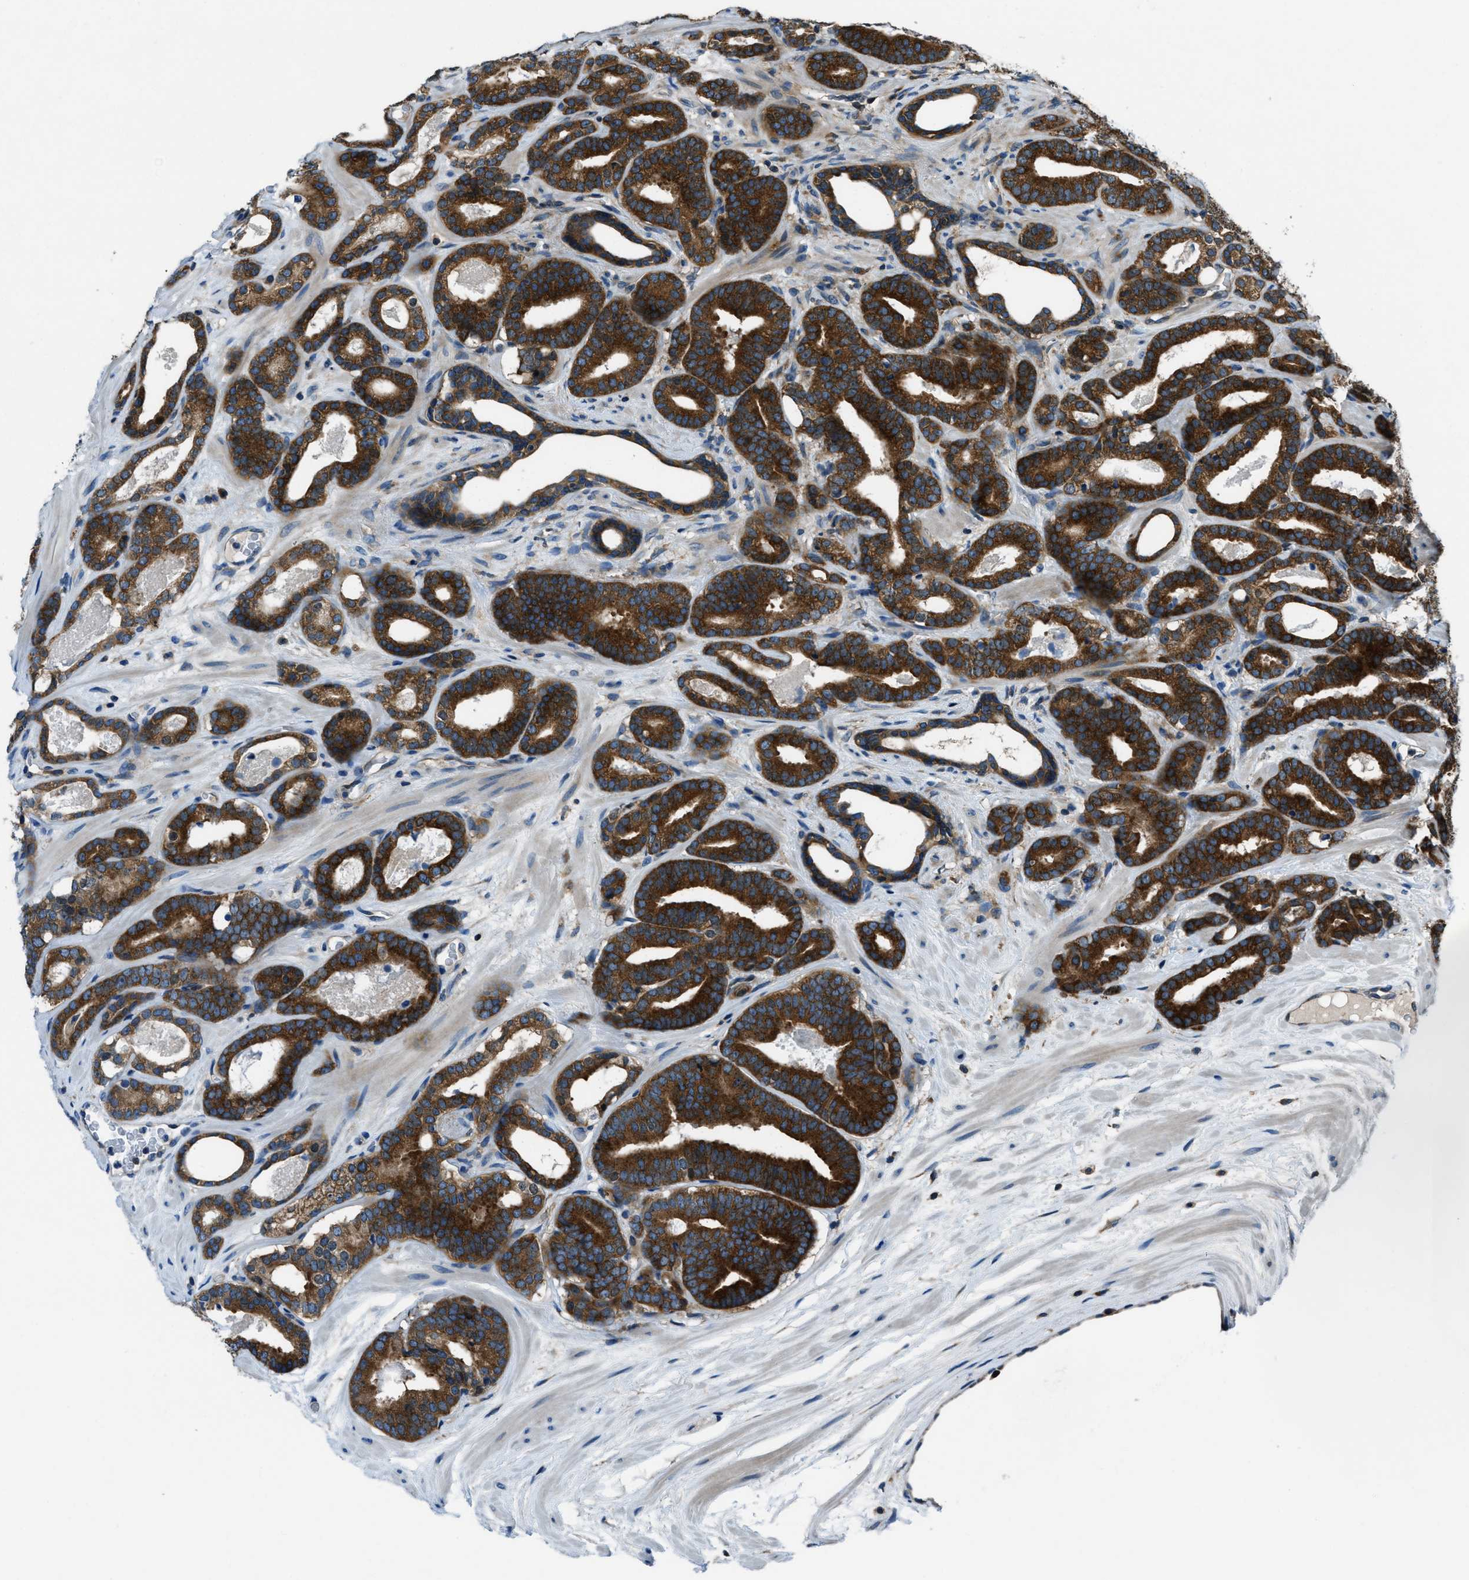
{"staining": {"intensity": "strong", "quantity": ">75%", "location": "cytoplasmic/membranous"}, "tissue": "prostate cancer", "cell_type": "Tumor cells", "image_type": "cancer", "snomed": [{"axis": "morphology", "description": "Adenocarcinoma, High grade"}, {"axis": "topography", "description": "Prostate"}], "caption": "High-grade adenocarcinoma (prostate) was stained to show a protein in brown. There is high levels of strong cytoplasmic/membranous expression in about >75% of tumor cells.", "gene": "ARFGAP2", "patient": {"sex": "male", "age": 60}}